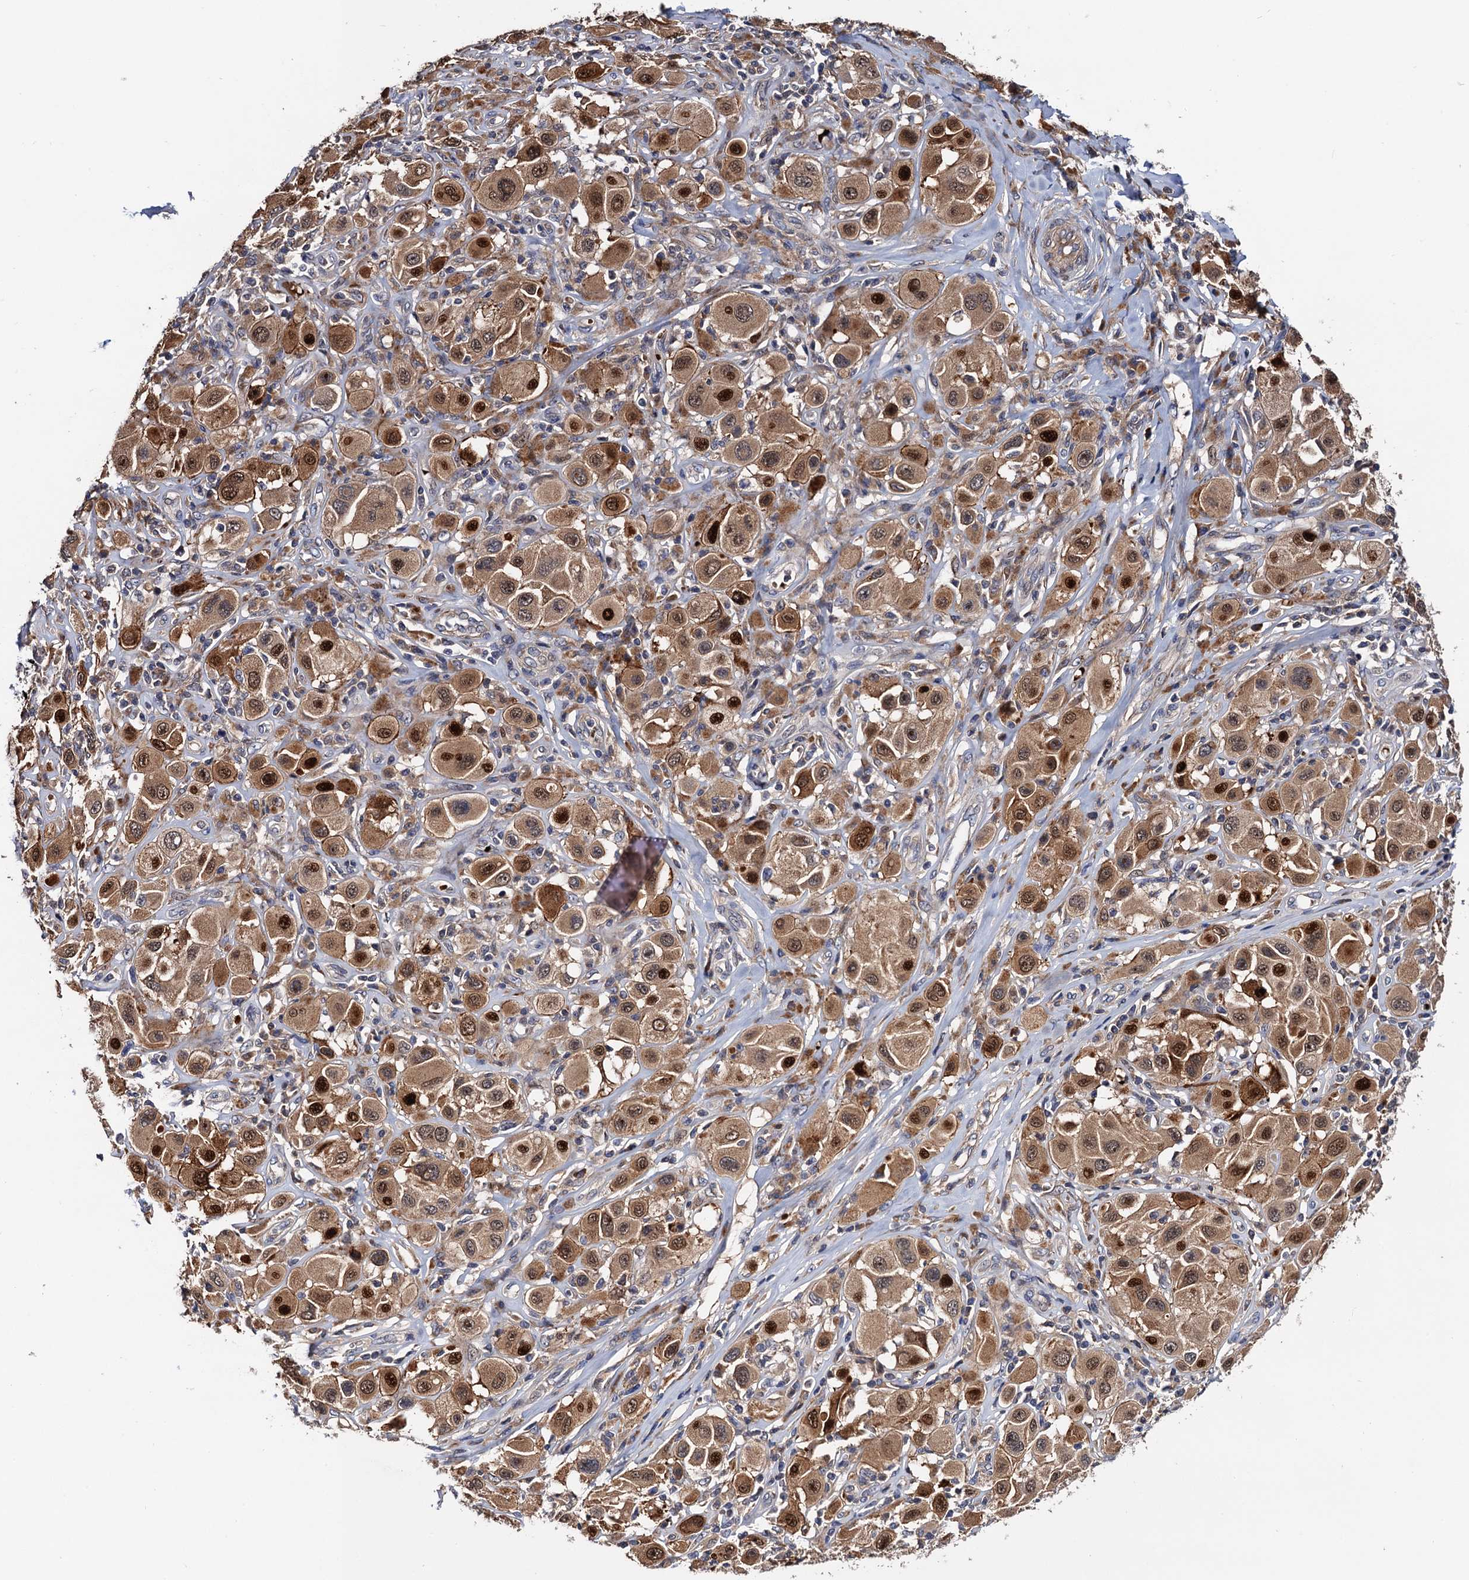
{"staining": {"intensity": "moderate", "quantity": ">75%", "location": "cytoplasmic/membranous,nuclear"}, "tissue": "melanoma", "cell_type": "Tumor cells", "image_type": "cancer", "snomed": [{"axis": "morphology", "description": "Malignant melanoma, Metastatic site"}, {"axis": "topography", "description": "Skin"}], "caption": "Protein staining of malignant melanoma (metastatic site) tissue exhibits moderate cytoplasmic/membranous and nuclear expression in about >75% of tumor cells.", "gene": "TRMT112", "patient": {"sex": "male", "age": 41}}